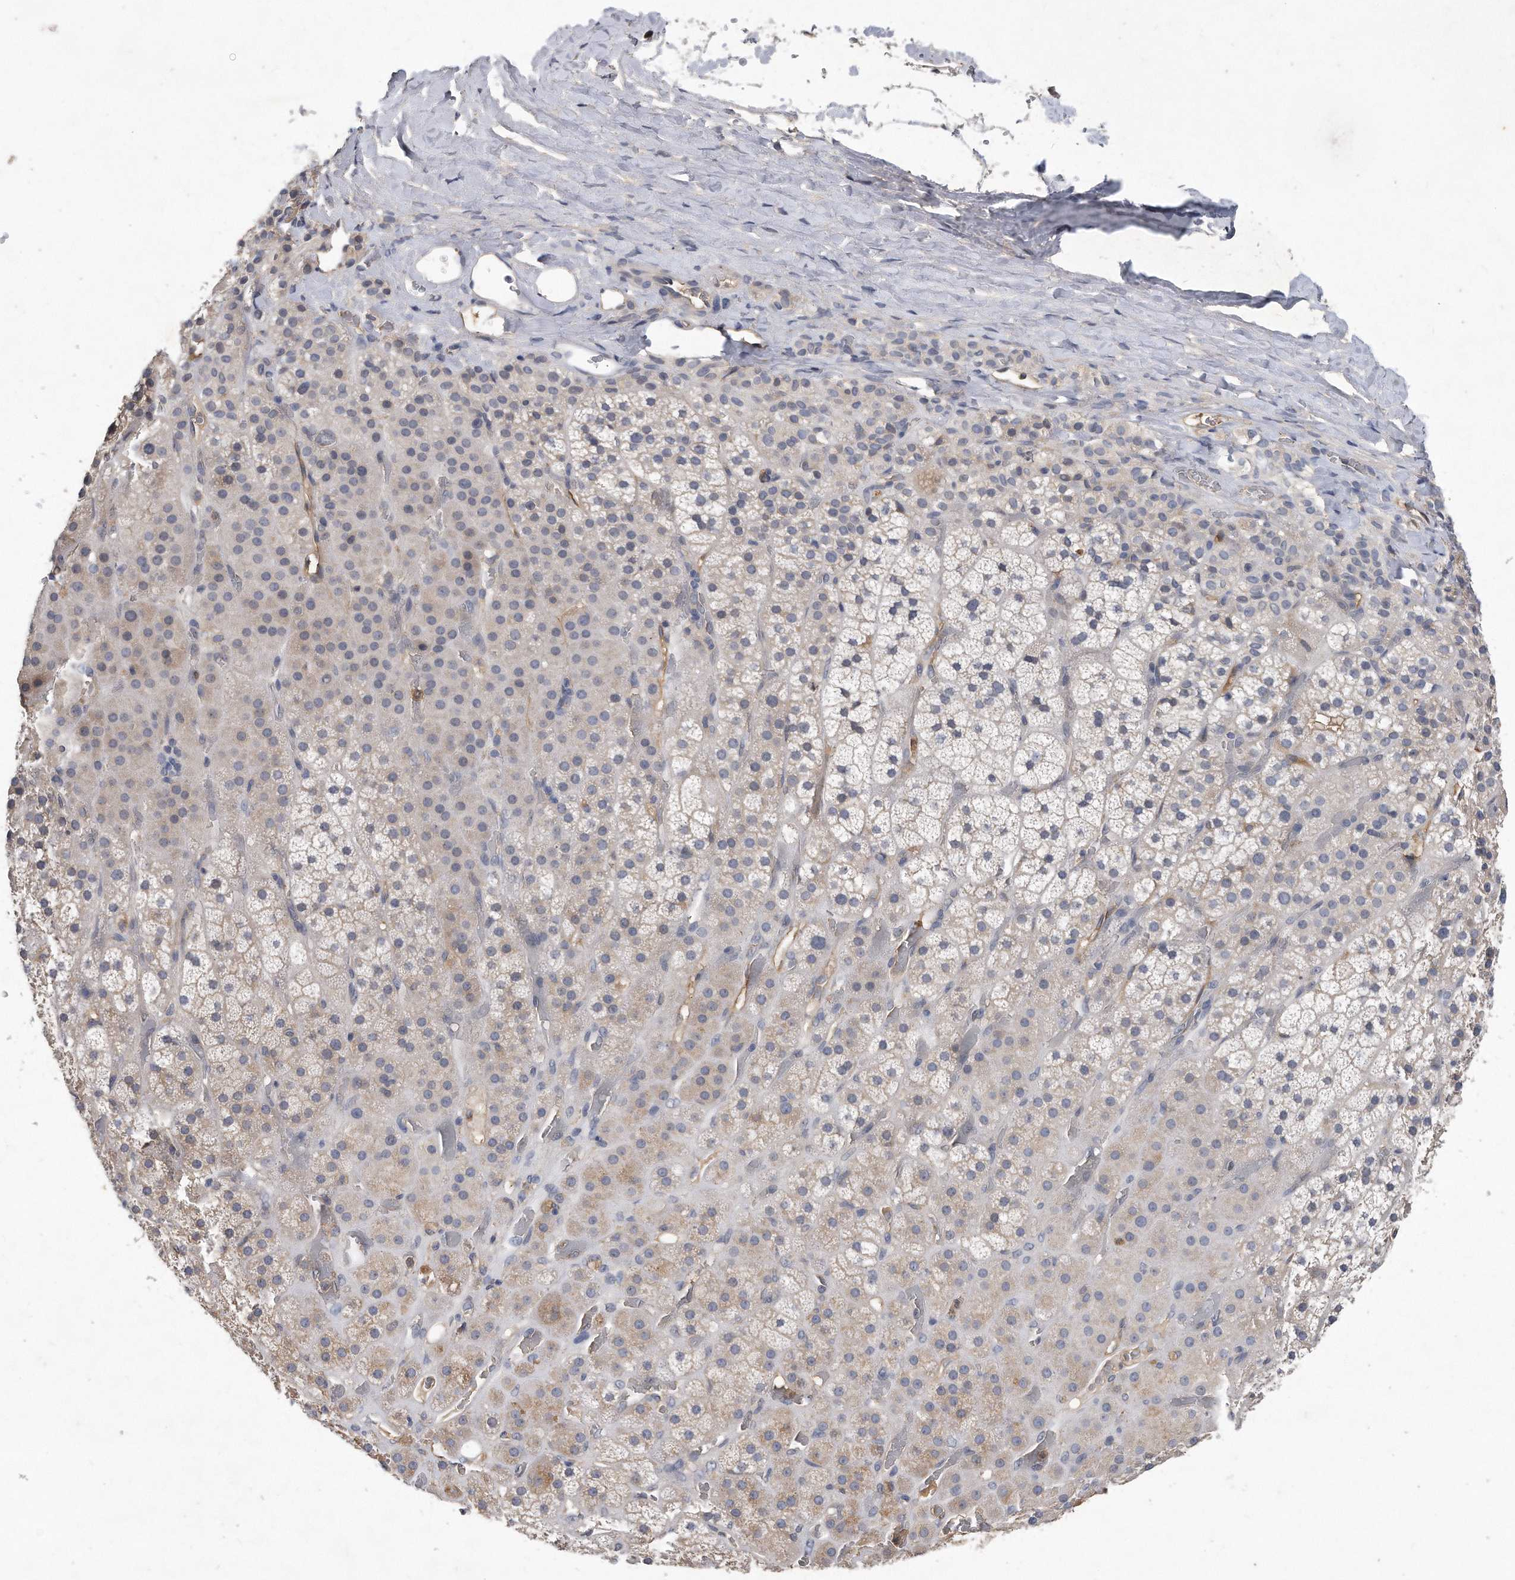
{"staining": {"intensity": "weak", "quantity": "25%-75%", "location": "cytoplasmic/membranous"}, "tissue": "adrenal gland", "cell_type": "Glandular cells", "image_type": "normal", "snomed": [{"axis": "morphology", "description": "Normal tissue, NOS"}, {"axis": "topography", "description": "Adrenal gland"}], "caption": "Brown immunohistochemical staining in benign human adrenal gland reveals weak cytoplasmic/membranous positivity in approximately 25%-75% of glandular cells.", "gene": "HOMER3", "patient": {"sex": "male", "age": 57}}